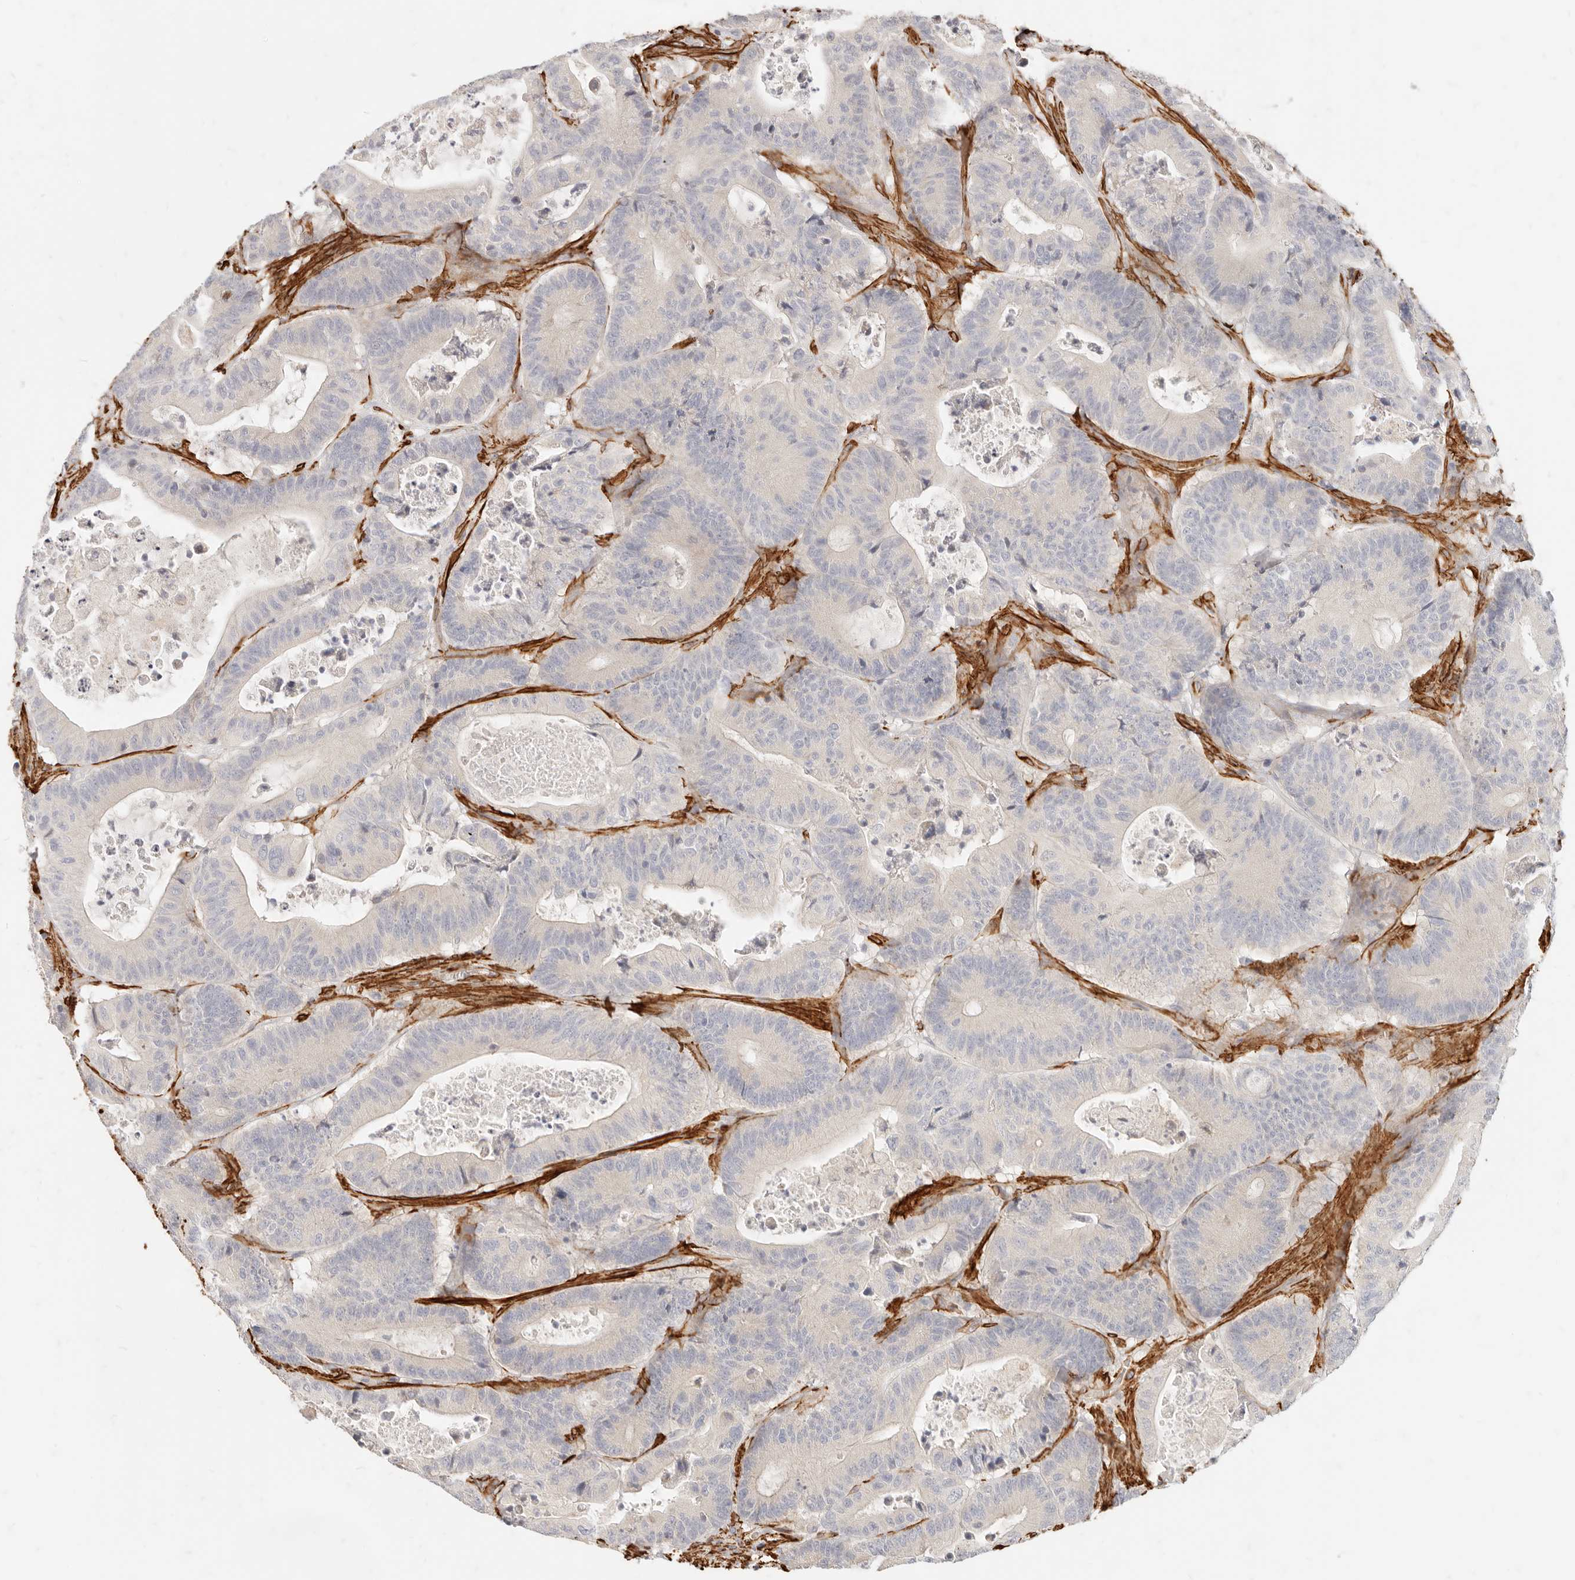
{"staining": {"intensity": "negative", "quantity": "none", "location": "none"}, "tissue": "colorectal cancer", "cell_type": "Tumor cells", "image_type": "cancer", "snomed": [{"axis": "morphology", "description": "Adenocarcinoma, NOS"}, {"axis": "topography", "description": "Colon"}], "caption": "IHC of human colorectal cancer reveals no staining in tumor cells. (Stains: DAB (3,3'-diaminobenzidine) immunohistochemistry with hematoxylin counter stain, Microscopy: brightfield microscopy at high magnification).", "gene": "TMTC2", "patient": {"sex": "female", "age": 84}}